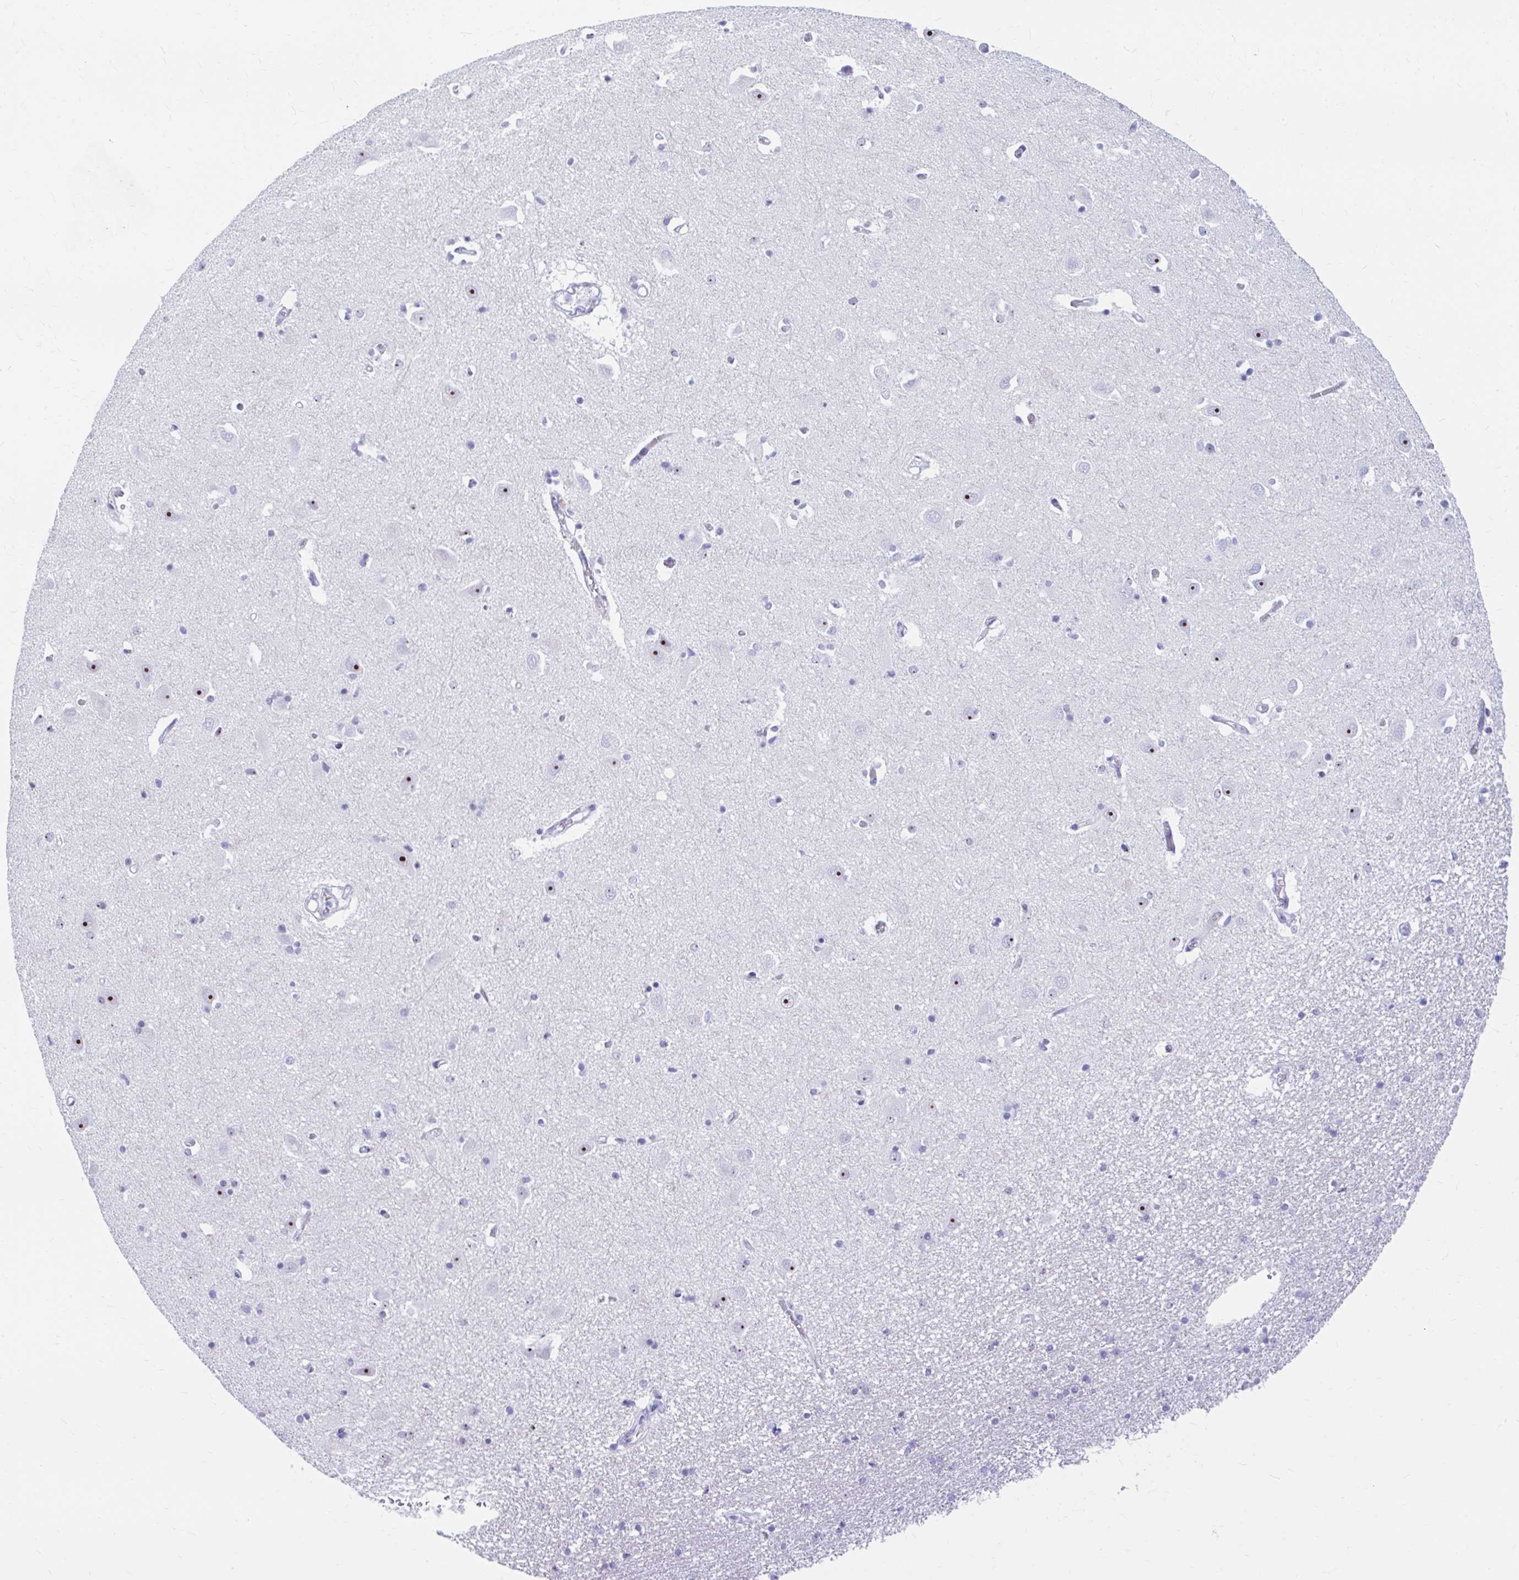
{"staining": {"intensity": "weak", "quantity": "<25%", "location": "nuclear"}, "tissue": "caudate", "cell_type": "Glial cells", "image_type": "normal", "snomed": [{"axis": "morphology", "description": "Normal tissue, NOS"}, {"axis": "topography", "description": "Lateral ventricle wall"}, {"axis": "topography", "description": "Hippocampus"}], "caption": "Unremarkable caudate was stained to show a protein in brown. There is no significant staining in glial cells. (Brightfield microscopy of DAB immunohistochemistry (IHC) at high magnification).", "gene": "FTSJ3", "patient": {"sex": "female", "age": 63}}